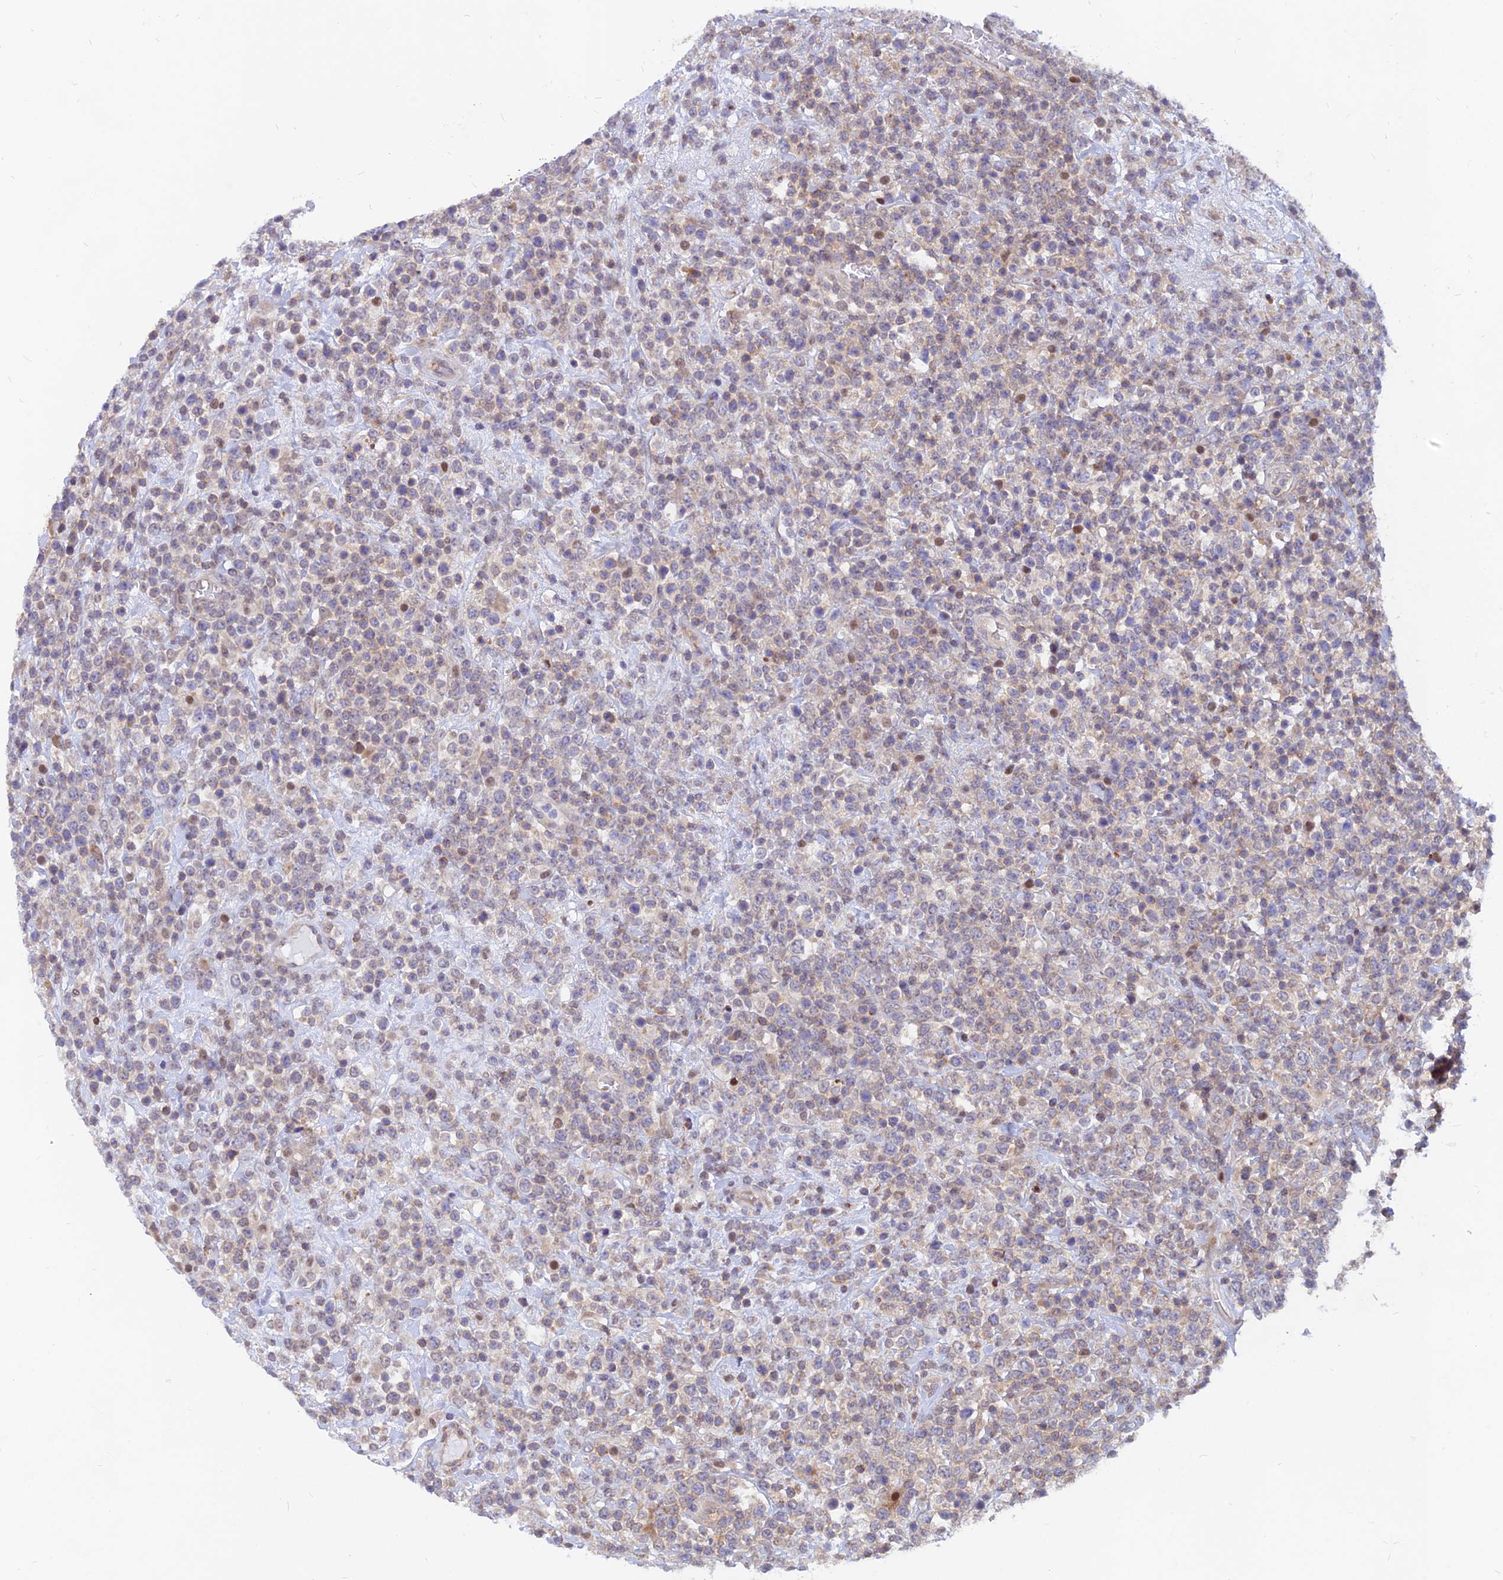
{"staining": {"intensity": "weak", "quantity": "25%-75%", "location": "cytoplasmic/membranous"}, "tissue": "lymphoma", "cell_type": "Tumor cells", "image_type": "cancer", "snomed": [{"axis": "morphology", "description": "Malignant lymphoma, non-Hodgkin's type, High grade"}, {"axis": "topography", "description": "Colon"}], "caption": "About 25%-75% of tumor cells in human malignant lymphoma, non-Hodgkin's type (high-grade) demonstrate weak cytoplasmic/membranous protein positivity as visualized by brown immunohistochemical staining.", "gene": "DNAJC16", "patient": {"sex": "female", "age": 53}}